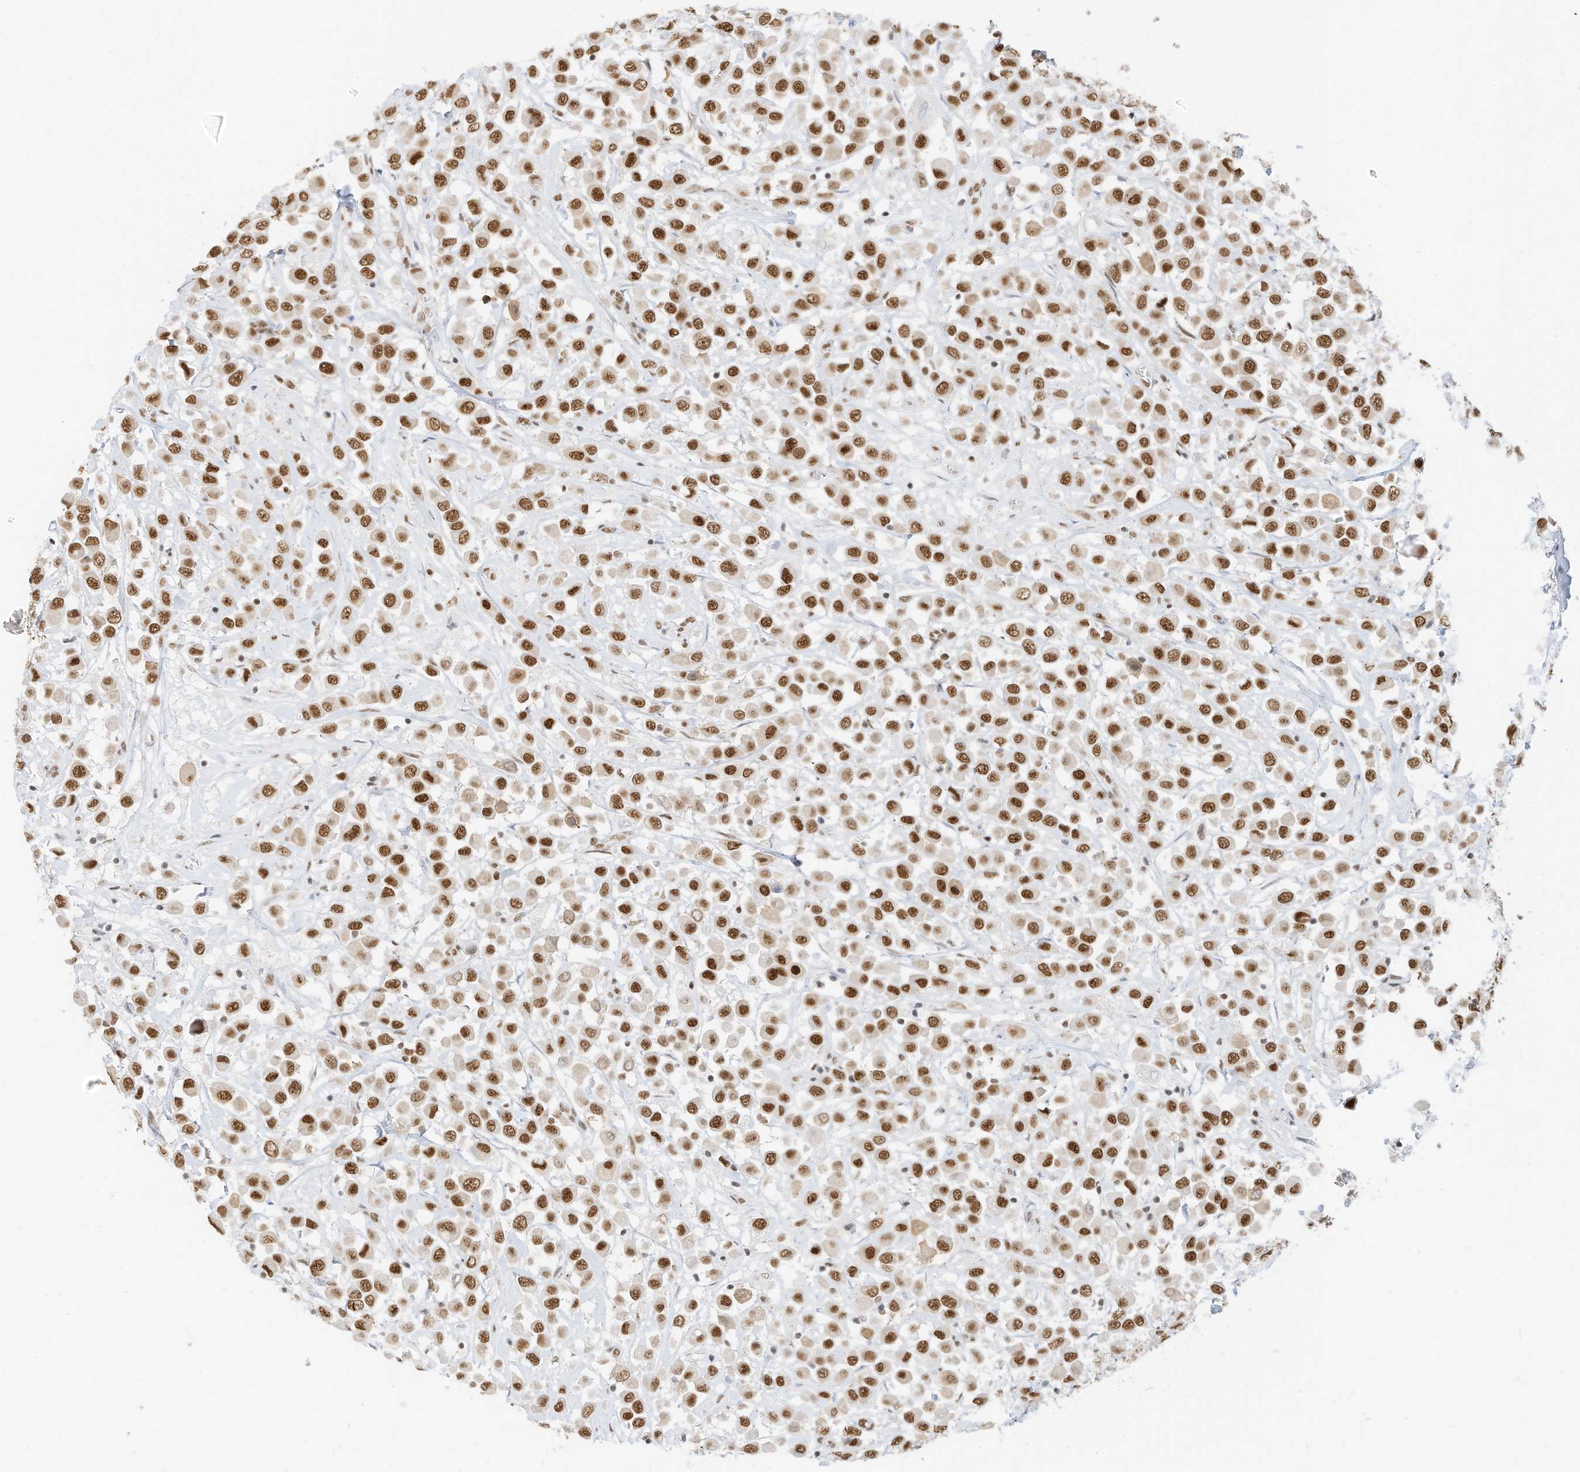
{"staining": {"intensity": "strong", "quantity": ">75%", "location": "nuclear"}, "tissue": "breast cancer", "cell_type": "Tumor cells", "image_type": "cancer", "snomed": [{"axis": "morphology", "description": "Duct carcinoma"}, {"axis": "topography", "description": "Breast"}], "caption": "This is a histology image of immunohistochemistry staining of intraductal carcinoma (breast), which shows strong staining in the nuclear of tumor cells.", "gene": "SMARCA2", "patient": {"sex": "female", "age": 61}}